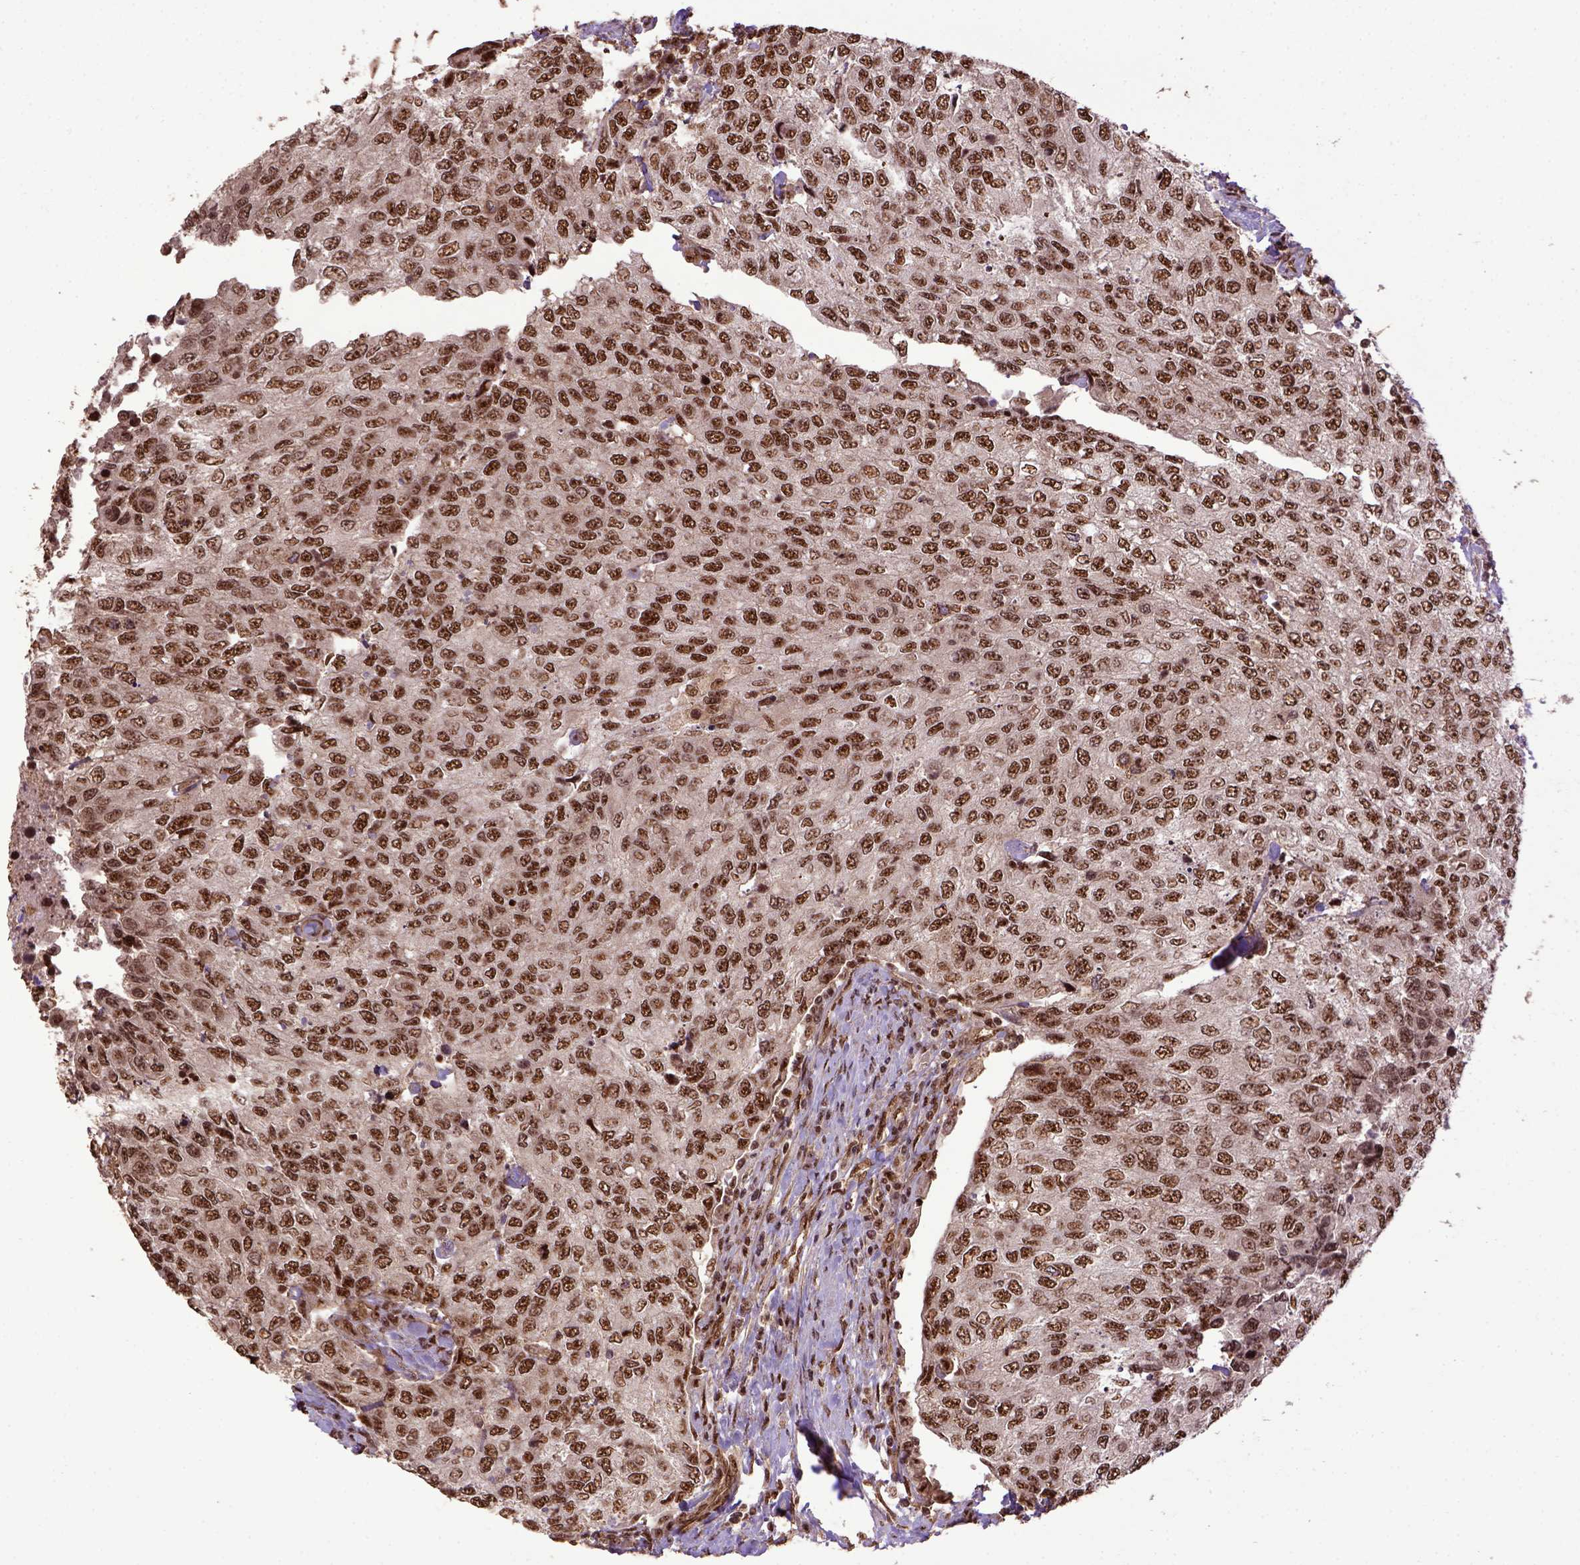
{"staining": {"intensity": "strong", "quantity": ">75%", "location": "nuclear"}, "tissue": "urothelial cancer", "cell_type": "Tumor cells", "image_type": "cancer", "snomed": [{"axis": "morphology", "description": "Urothelial carcinoma, High grade"}, {"axis": "topography", "description": "Urinary bladder"}], "caption": "Protein staining displays strong nuclear staining in approximately >75% of tumor cells in urothelial cancer.", "gene": "PPIG", "patient": {"sex": "female", "age": 78}}